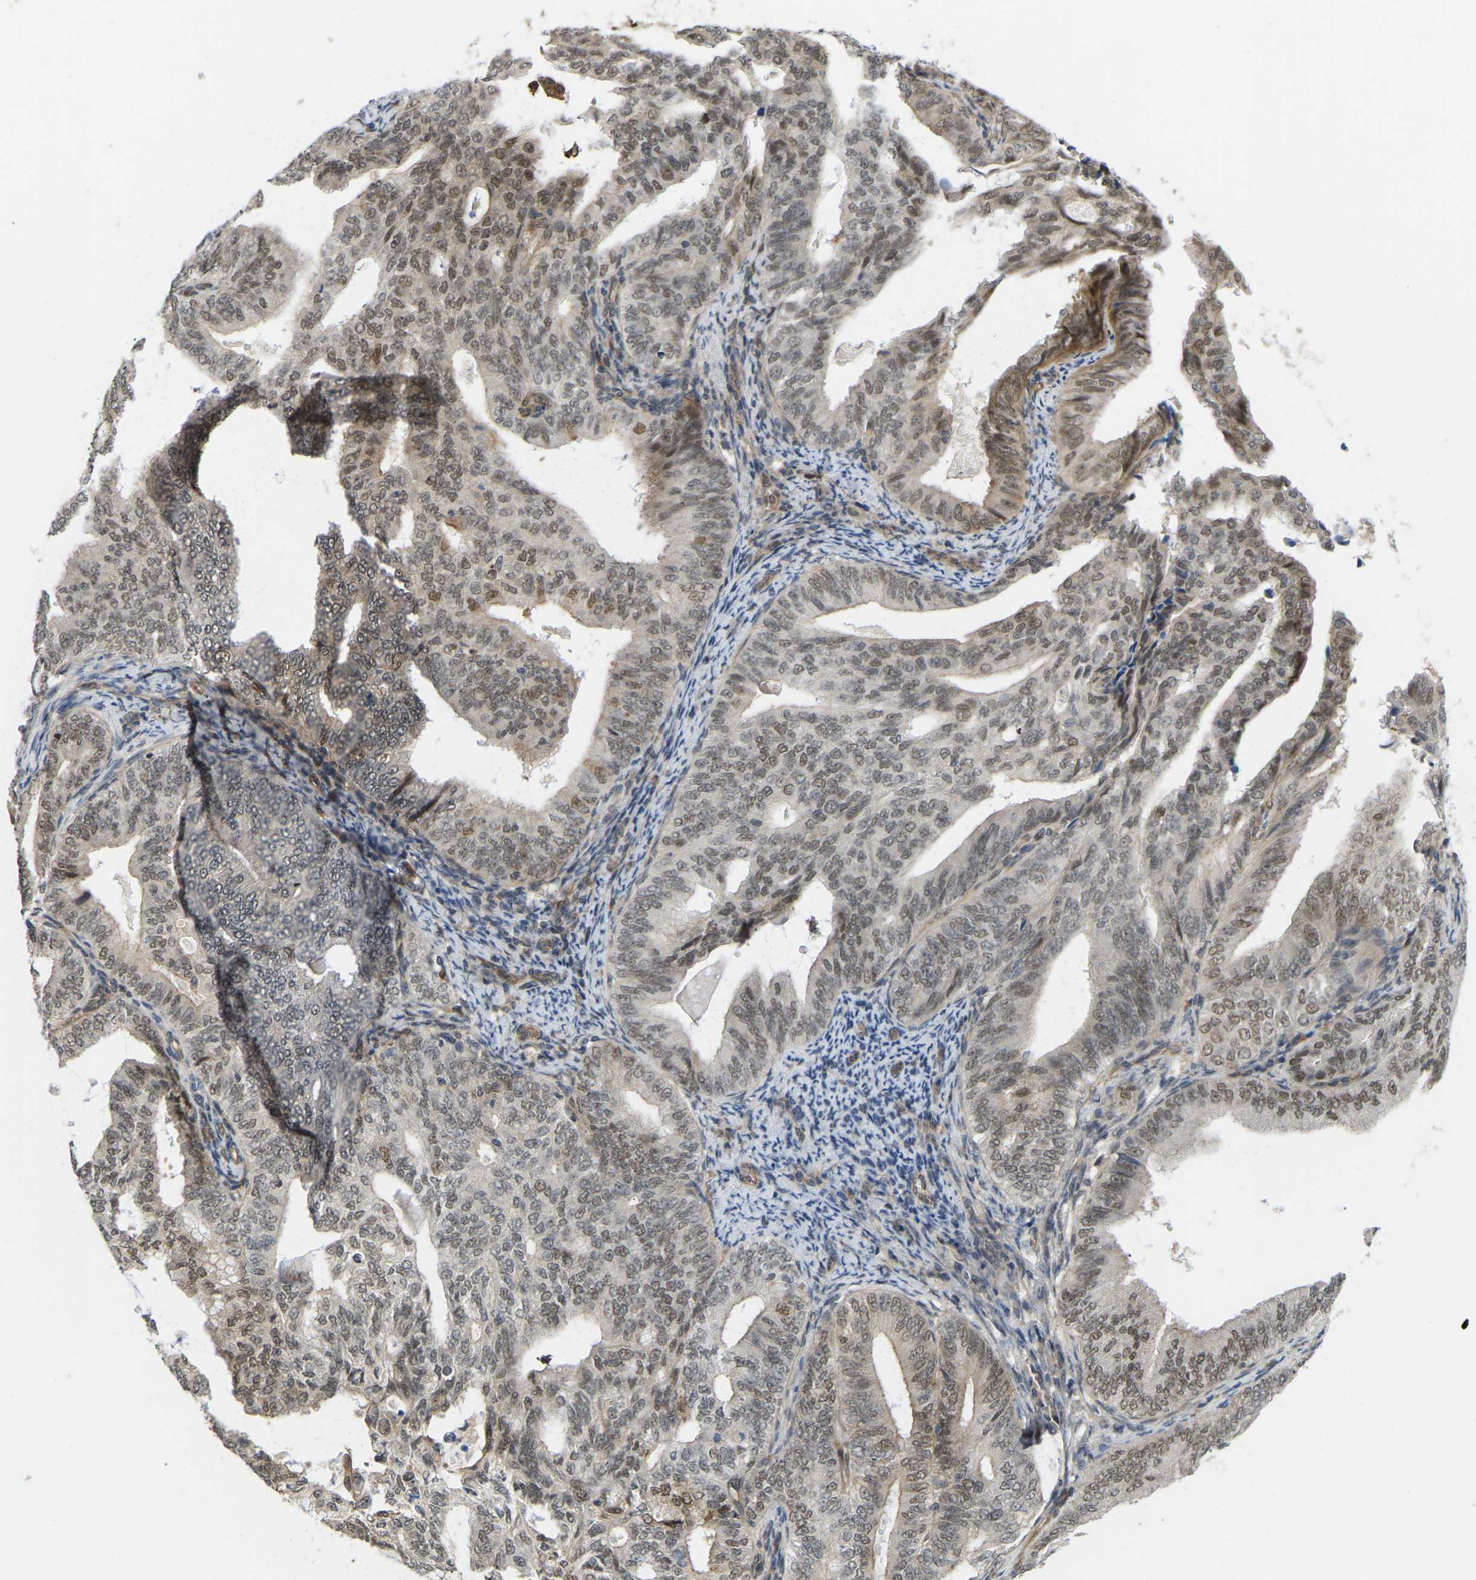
{"staining": {"intensity": "moderate", "quantity": "25%-75%", "location": "nuclear"}, "tissue": "endometrial cancer", "cell_type": "Tumor cells", "image_type": "cancer", "snomed": [{"axis": "morphology", "description": "Adenocarcinoma, NOS"}, {"axis": "topography", "description": "Endometrium"}], "caption": "Human endometrial cancer (adenocarcinoma) stained with a protein marker reveals moderate staining in tumor cells.", "gene": "SERPINB5", "patient": {"sex": "female", "age": 58}}